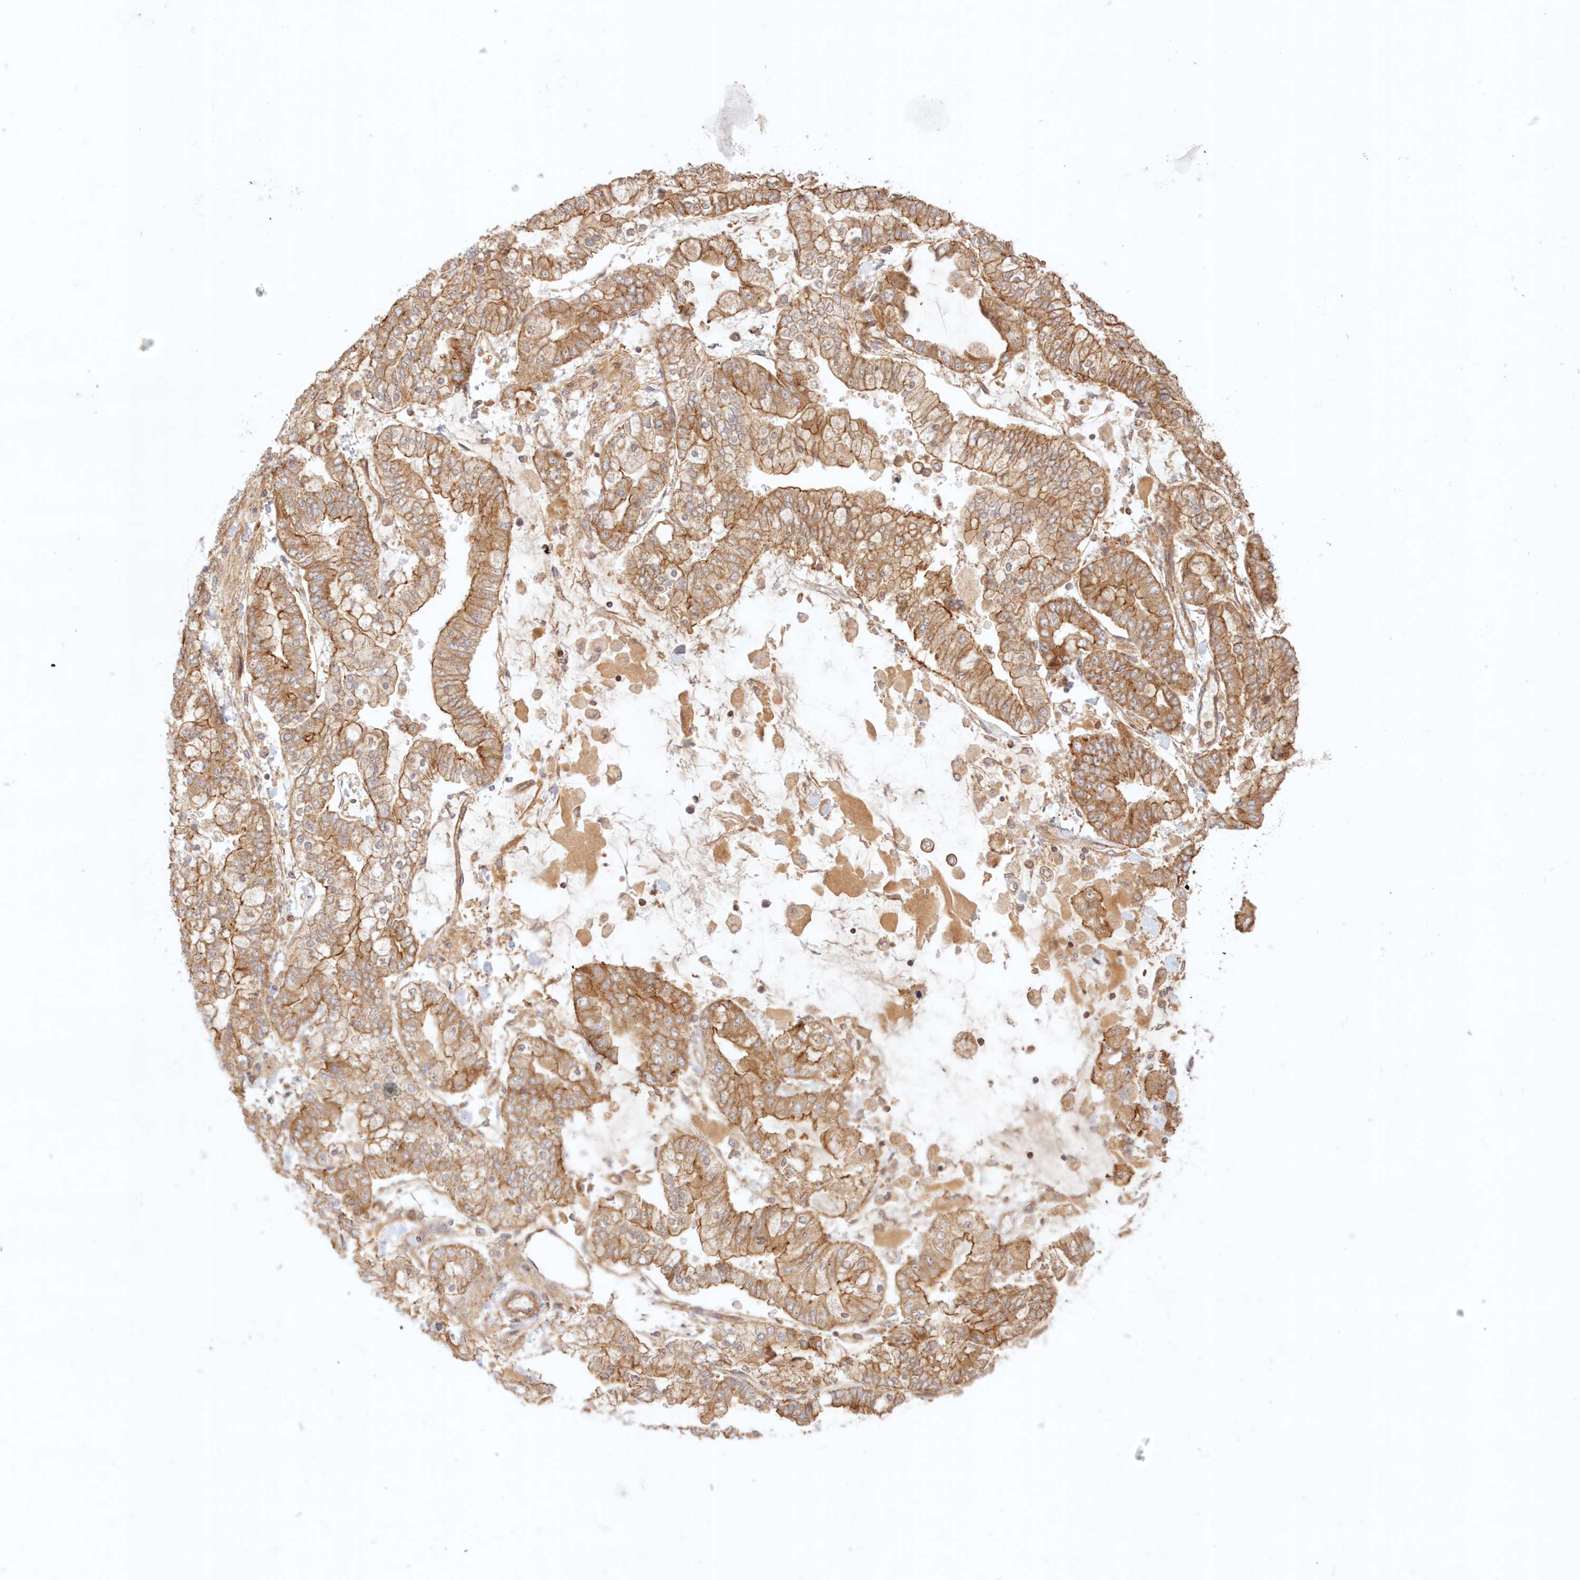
{"staining": {"intensity": "moderate", "quantity": ">75%", "location": "cytoplasmic/membranous"}, "tissue": "stomach cancer", "cell_type": "Tumor cells", "image_type": "cancer", "snomed": [{"axis": "morphology", "description": "Normal tissue, NOS"}, {"axis": "morphology", "description": "Adenocarcinoma, NOS"}, {"axis": "topography", "description": "Stomach, upper"}, {"axis": "topography", "description": "Stomach"}], "caption": "The immunohistochemical stain shows moderate cytoplasmic/membranous staining in tumor cells of stomach cancer tissue. Using DAB (brown) and hematoxylin (blue) stains, captured at high magnification using brightfield microscopy.", "gene": "KIAA0232", "patient": {"sex": "male", "age": 76}}